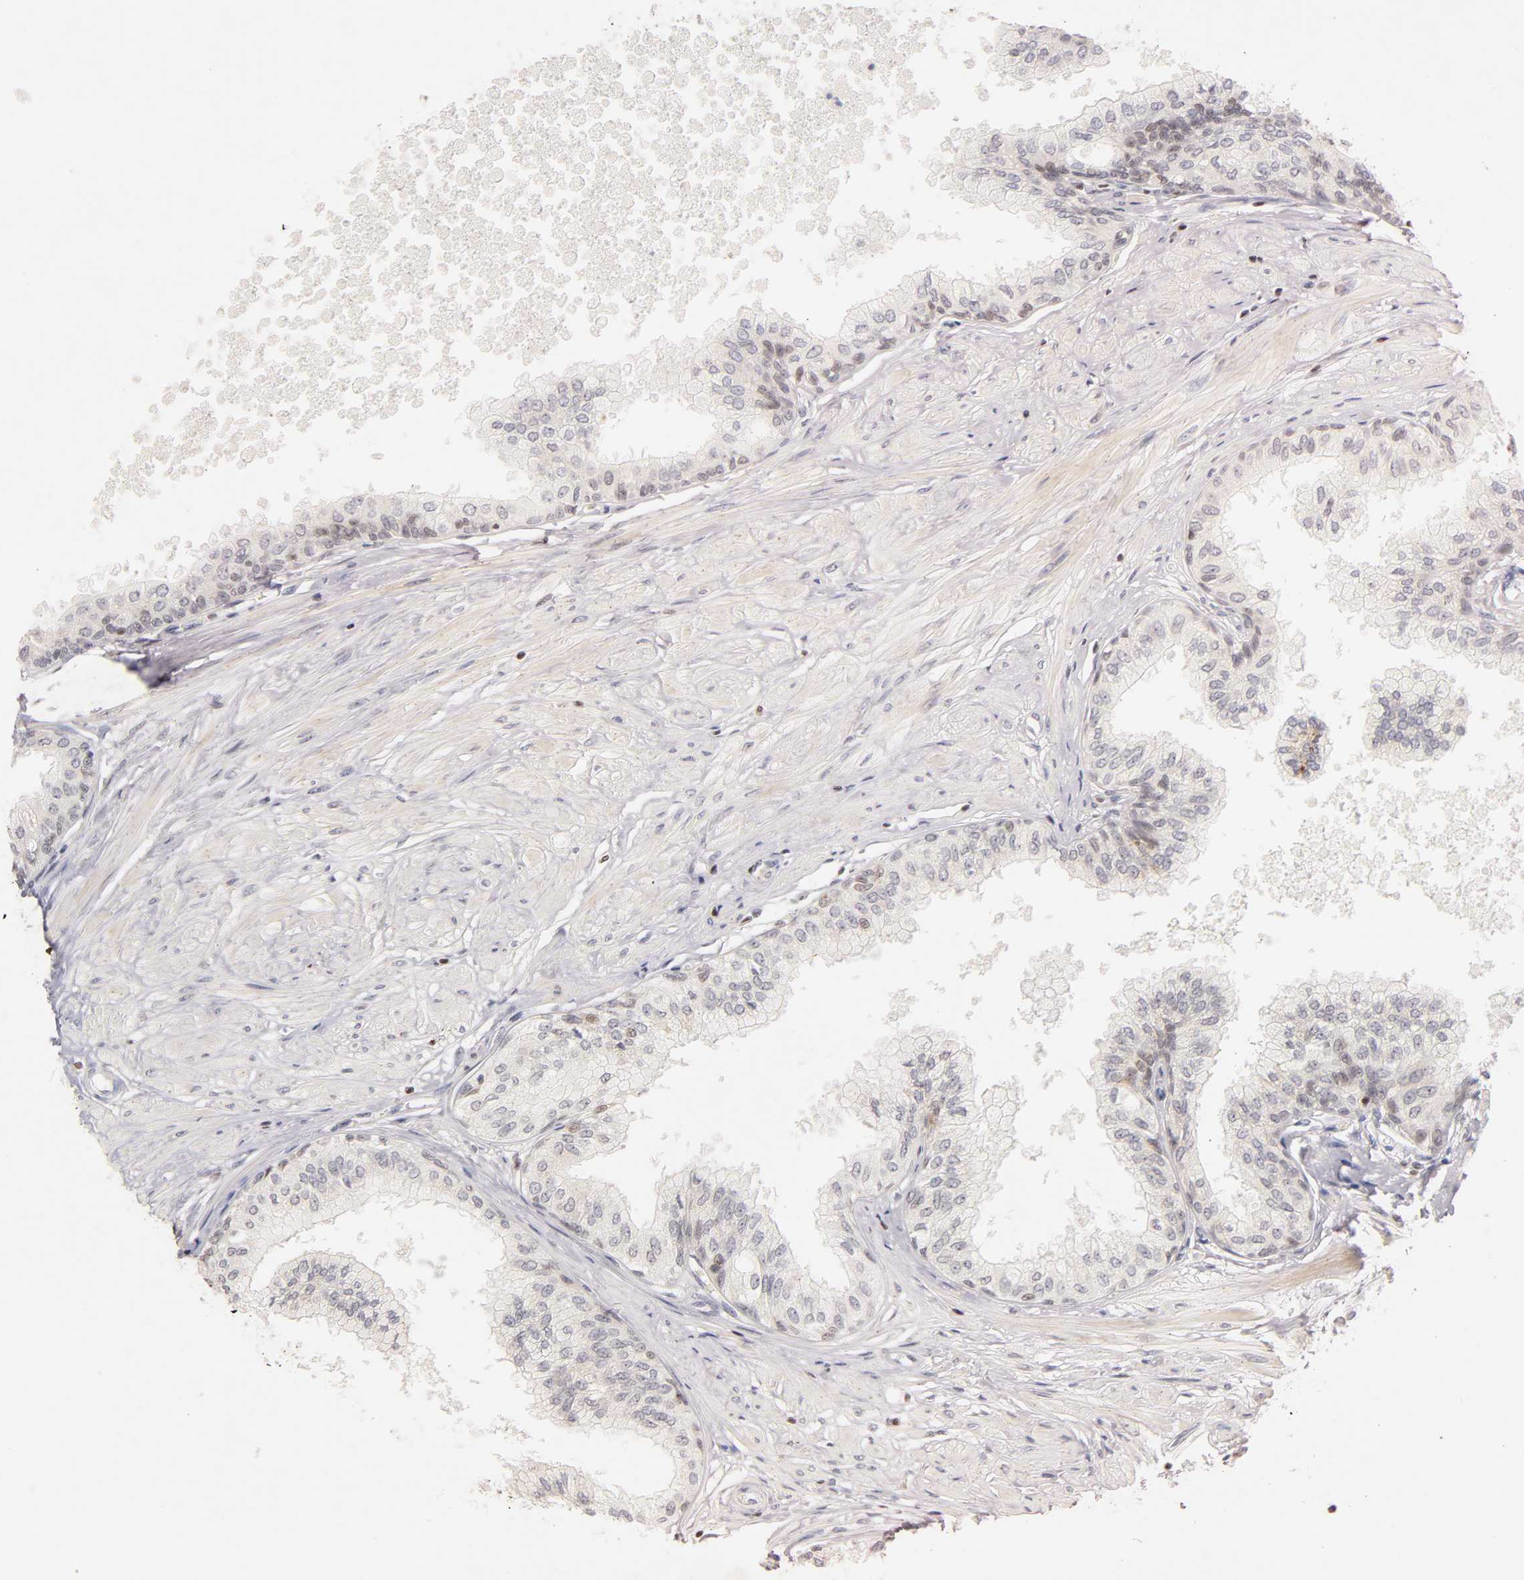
{"staining": {"intensity": "weak", "quantity": "25%-75%", "location": "nuclear"}, "tissue": "prostate", "cell_type": "Glandular cells", "image_type": "normal", "snomed": [{"axis": "morphology", "description": "Normal tissue, NOS"}, {"axis": "topography", "description": "Prostate"}, {"axis": "topography", "description": "Seminal veicle"}], "caption": "Glandular cells exhibit low levels of weak nuclear positivity in approximately 25%-75% of cells in unremarkable prostate.", "gene": "RUNX1", "patient": {"sex": "male", "age": 60}}